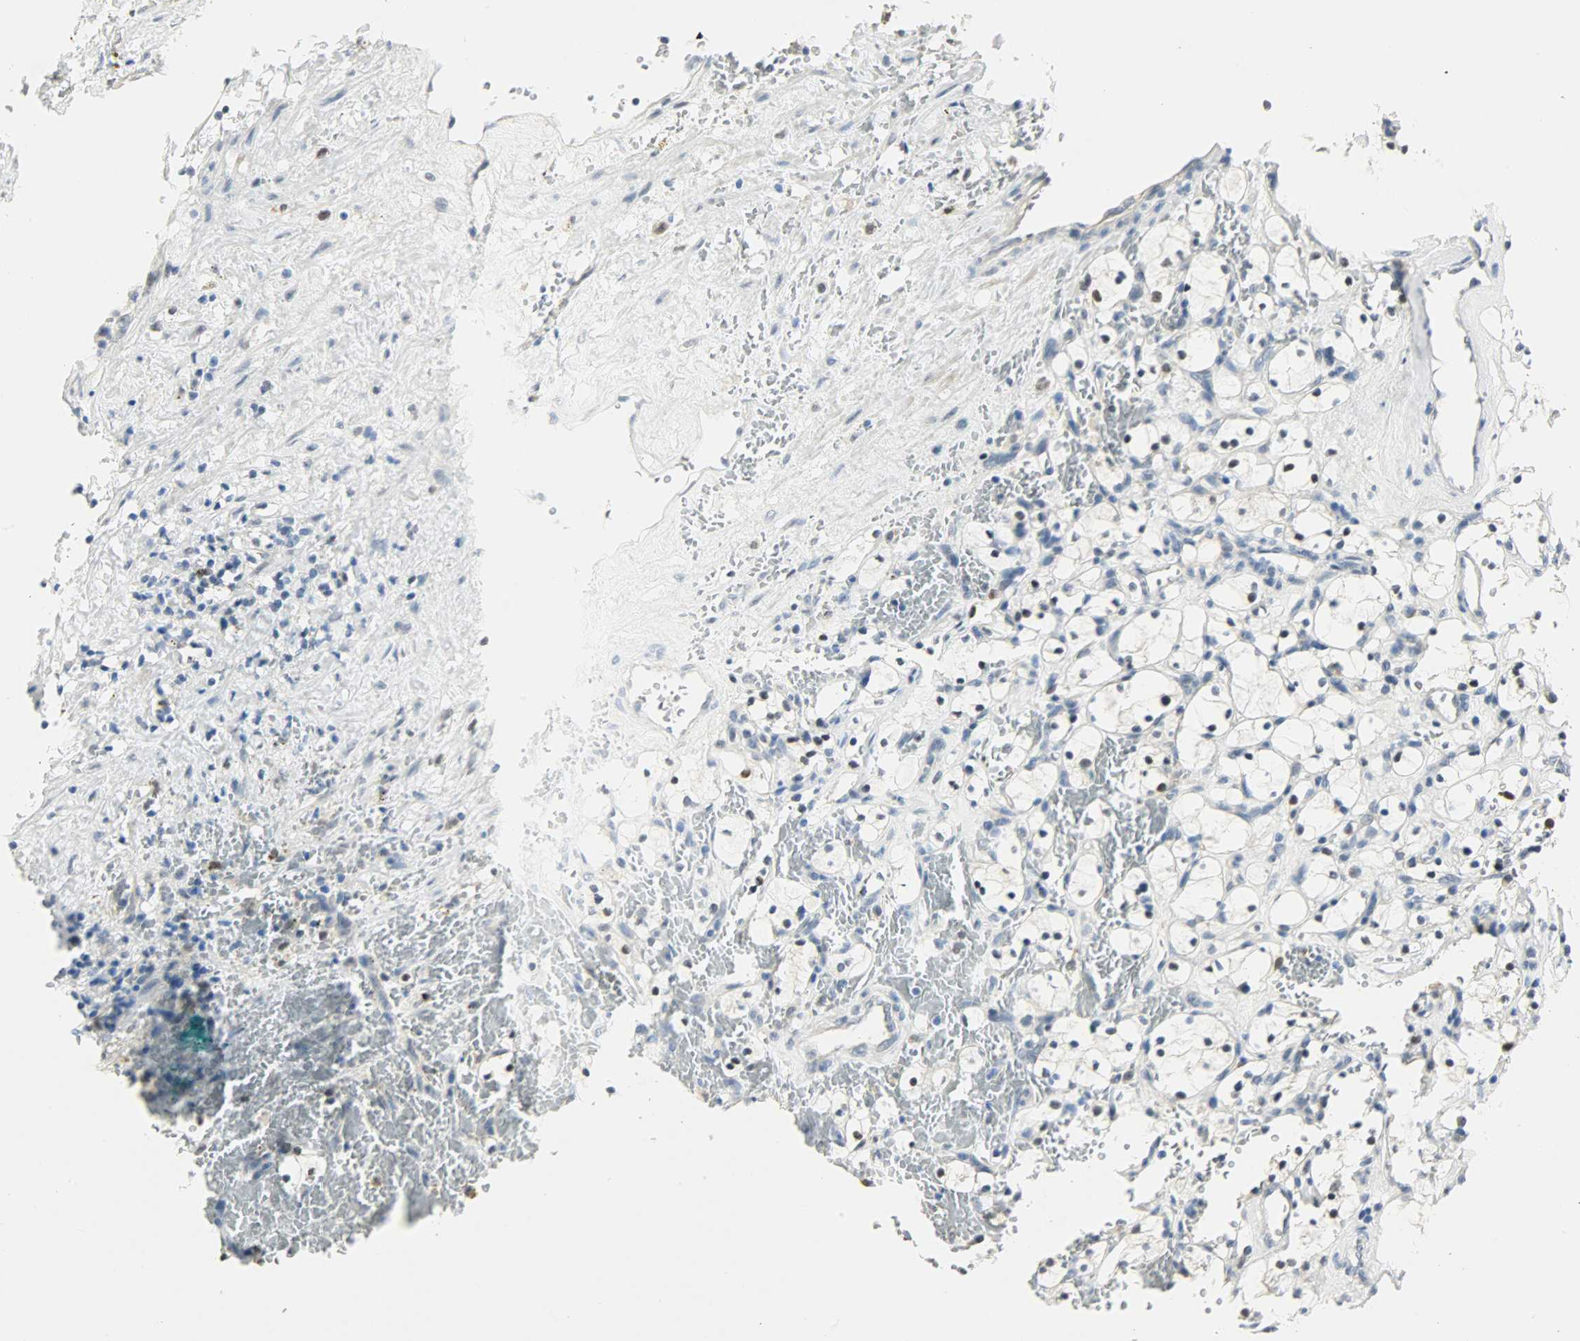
{"staining": {"intensity": "negative", "quantity": "none", "location": "none"}, "tissue": "renal cancer", "cell_type": "Tumor cells", "image_type": "cancer", "snomed": [{"axis": "morphology", "description": "Adenocarcinoma, NOS"}, {"axis": "topography", "description": "Kidney"}], "caption": "IHC photomicrograph of neoplastic tissue: human renal adenocarcinoma stained with DAB (3,3'-diaminobenzidine) exhibits no significant protein staining in tumor cells.", "gene": "PPARG", "patient": {"sex": "female", "age": 83}}